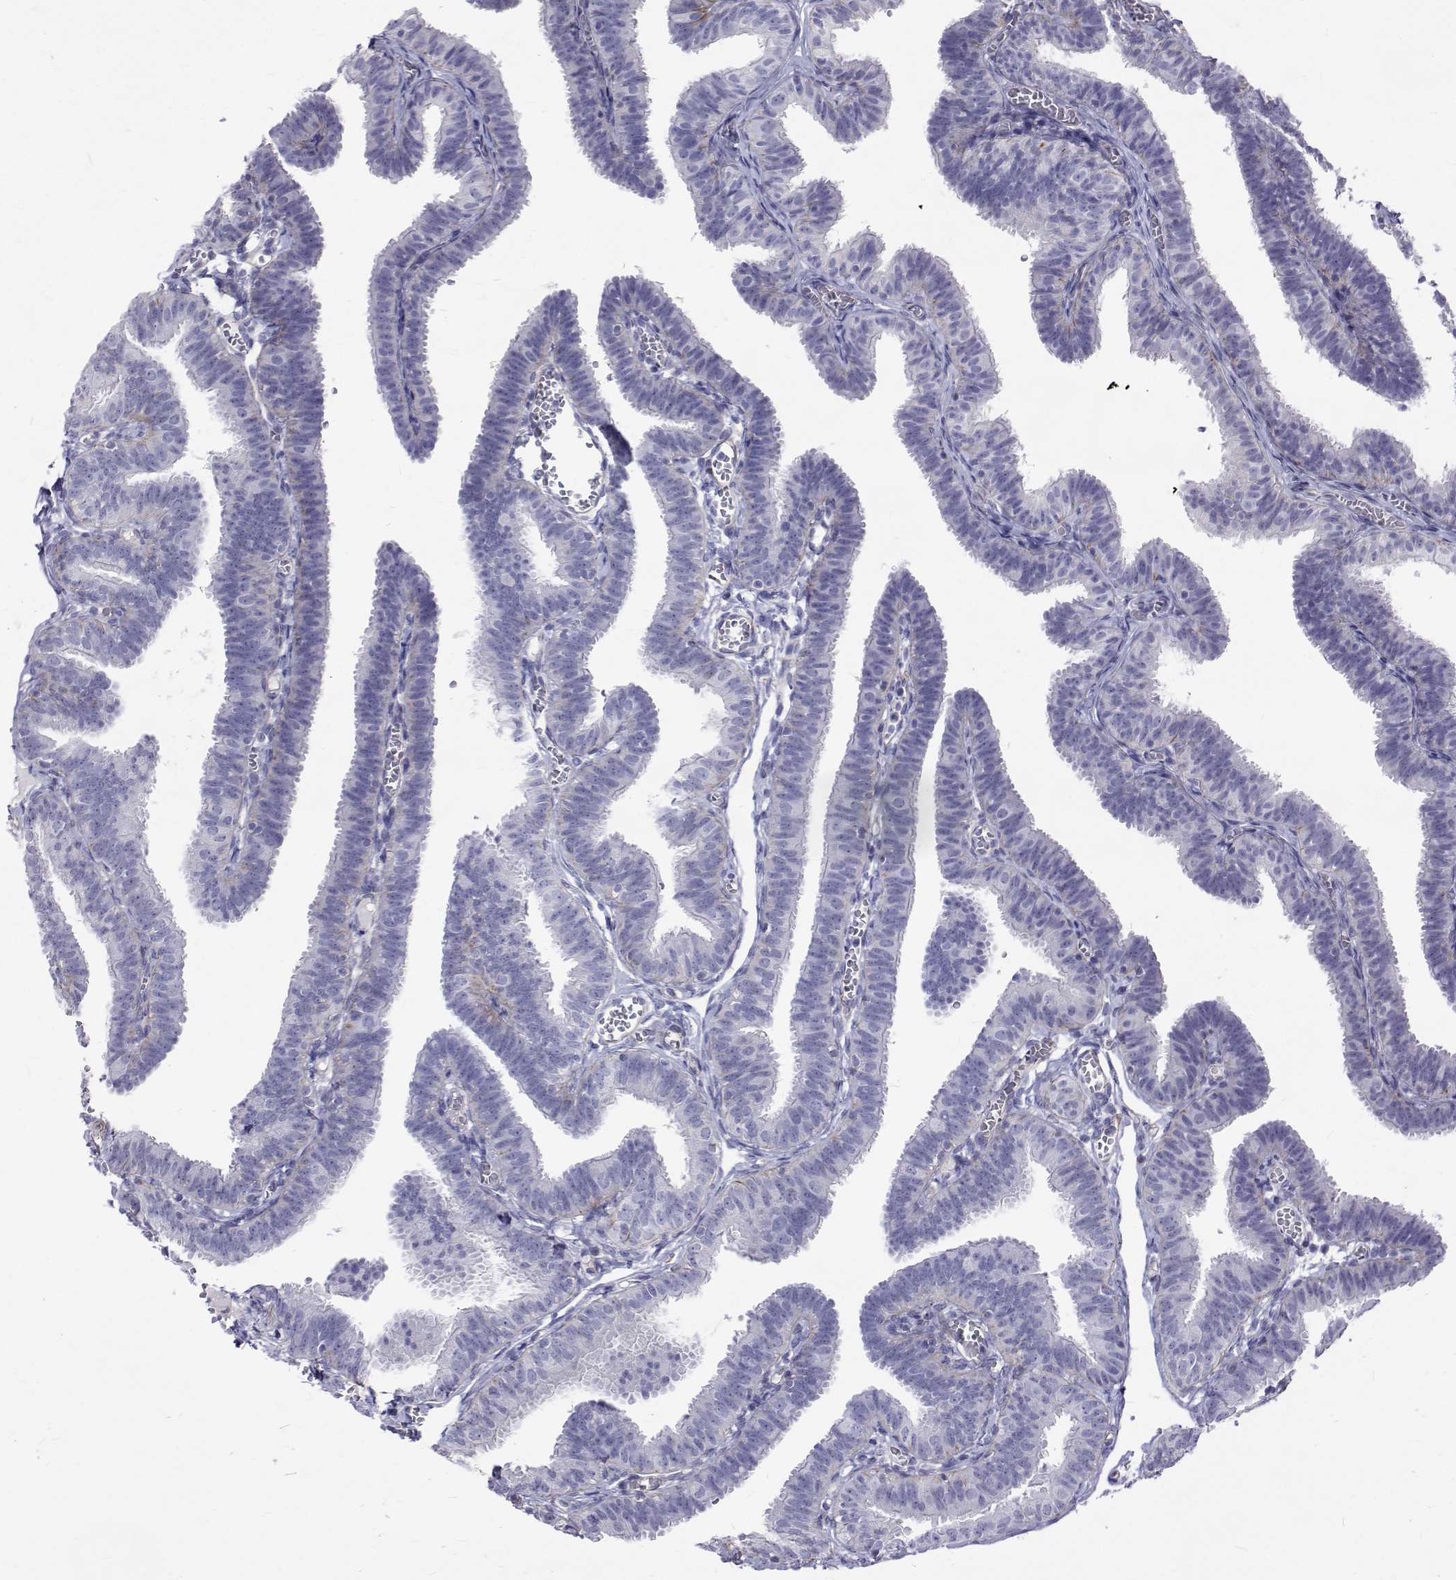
{"staining": {"intensity": "negative", "quantity": "none", "location": "none"}, "tissue": "fallopian tube", "cell_type": "Glandular cells", "image_type": "normal", "snomed": [{"axis": "morphology", "description": "Normal tissue, NOS"}, {"axis": "topography", "description": "Fallopian tube"}], "caption": "Immunohistochemistry image of benign fallopian tube: human fallopian tube stained with DAB (3,3'-diaminobenzidine) displays no significant protein positivity in glandular cells.", "gene": "OPRPN", "patient": {"sex": "female", "age": 25}}